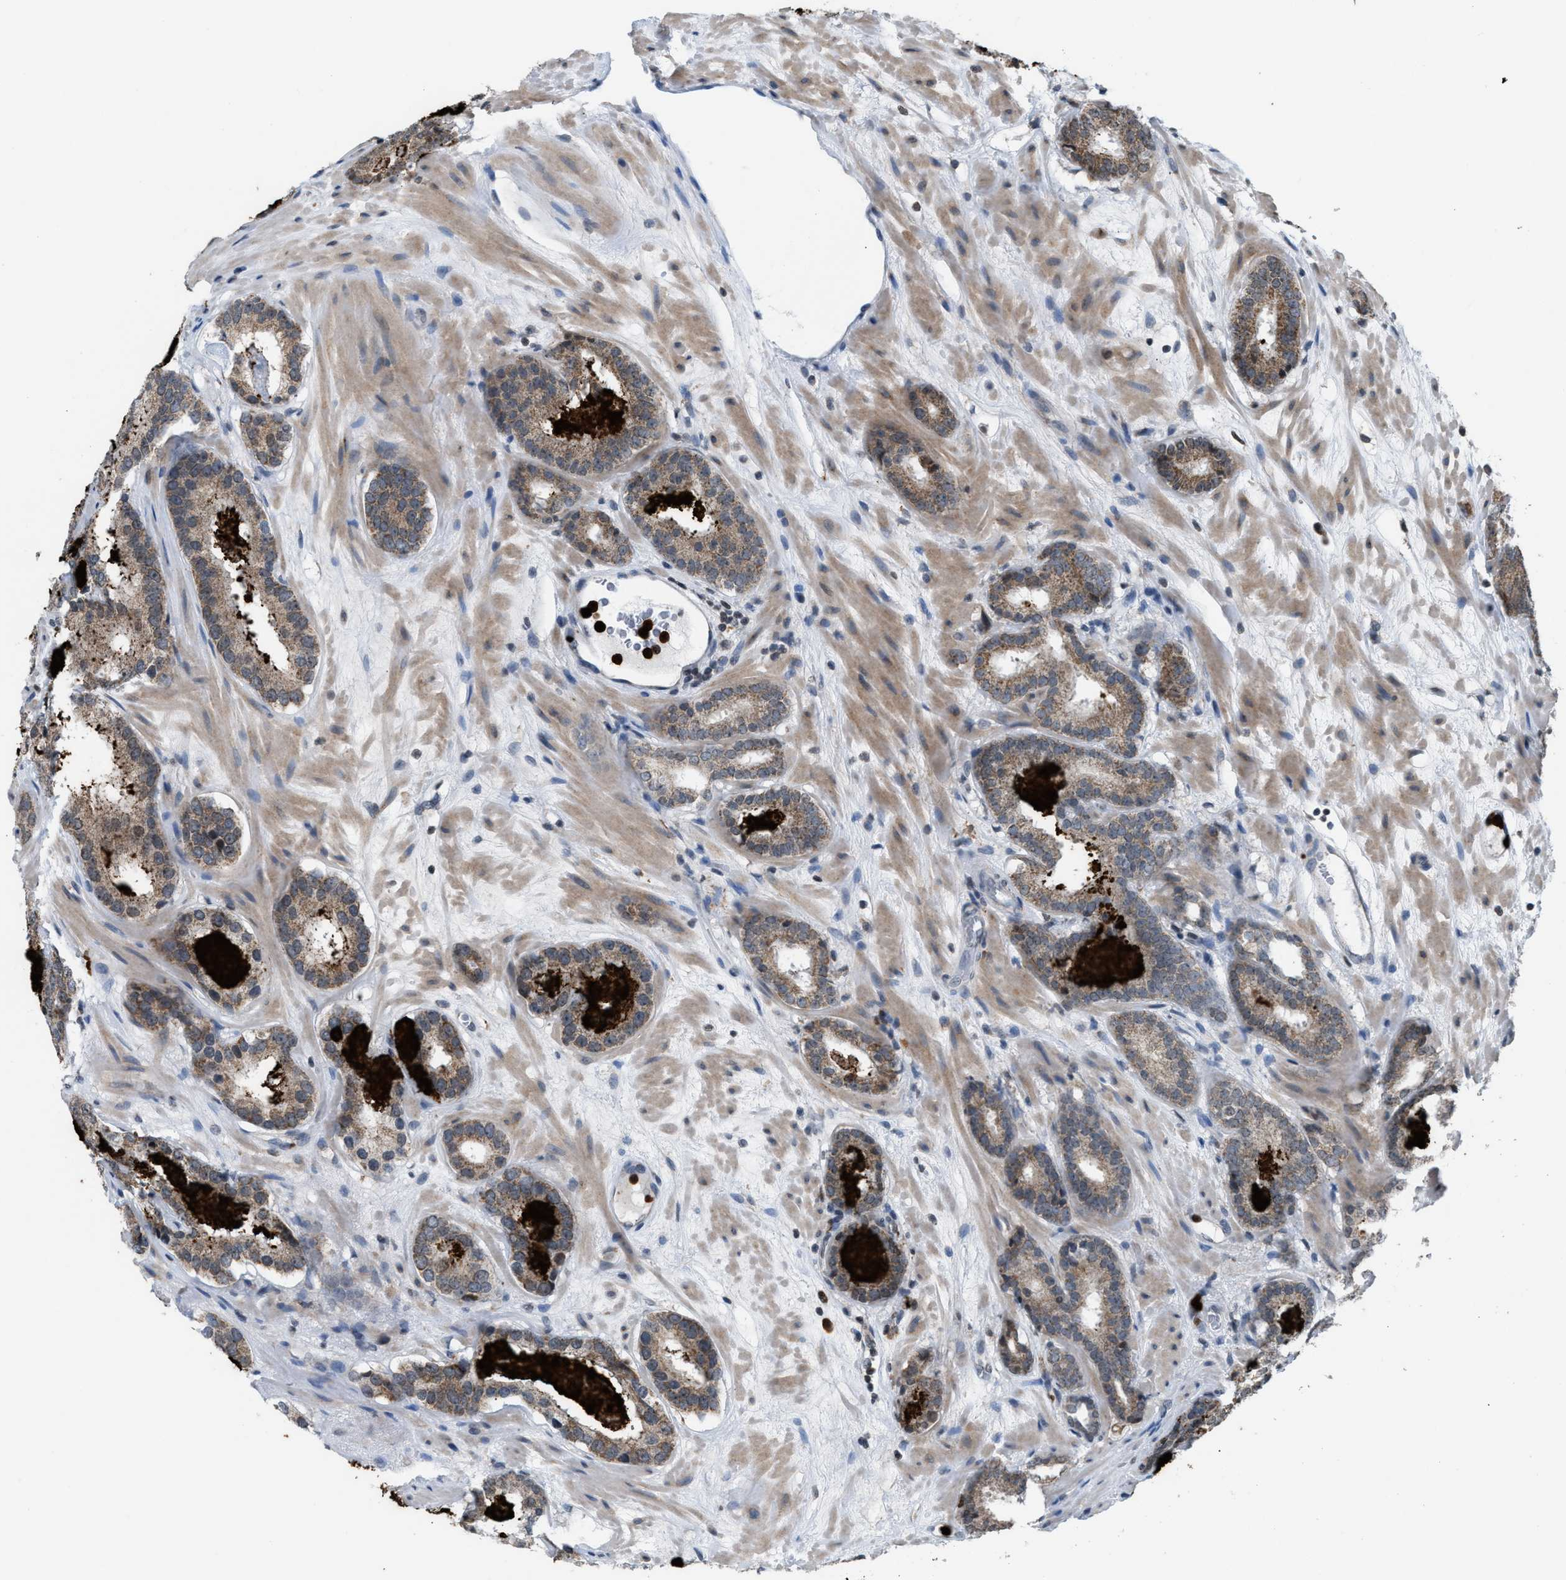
{"staining": {"intensity": "weak", "quantity": ">75%", "location": "cytoplasmic/membranous"}, "tissue": "prostate cancer", "cell_type": "Tumor cells", "image_type": "cancer", "snomed": [{"axis": "morphology", "description": "Adenocarcinoma, Low grade"}, {"axis": "topography", "description": "Prostate"}], "caption": "Prostate cancer stained for a protein displays weak cytoplasmic/membranous positivity in tumor cells. Using DAB (3,3'-diaminobenzidine) (brown) and hematoxylin (blue) stains, captured at high magnification using brightfield microscopy.", "gene": "PRUNE2", "patient": {"sex": "male", "age": 69}}